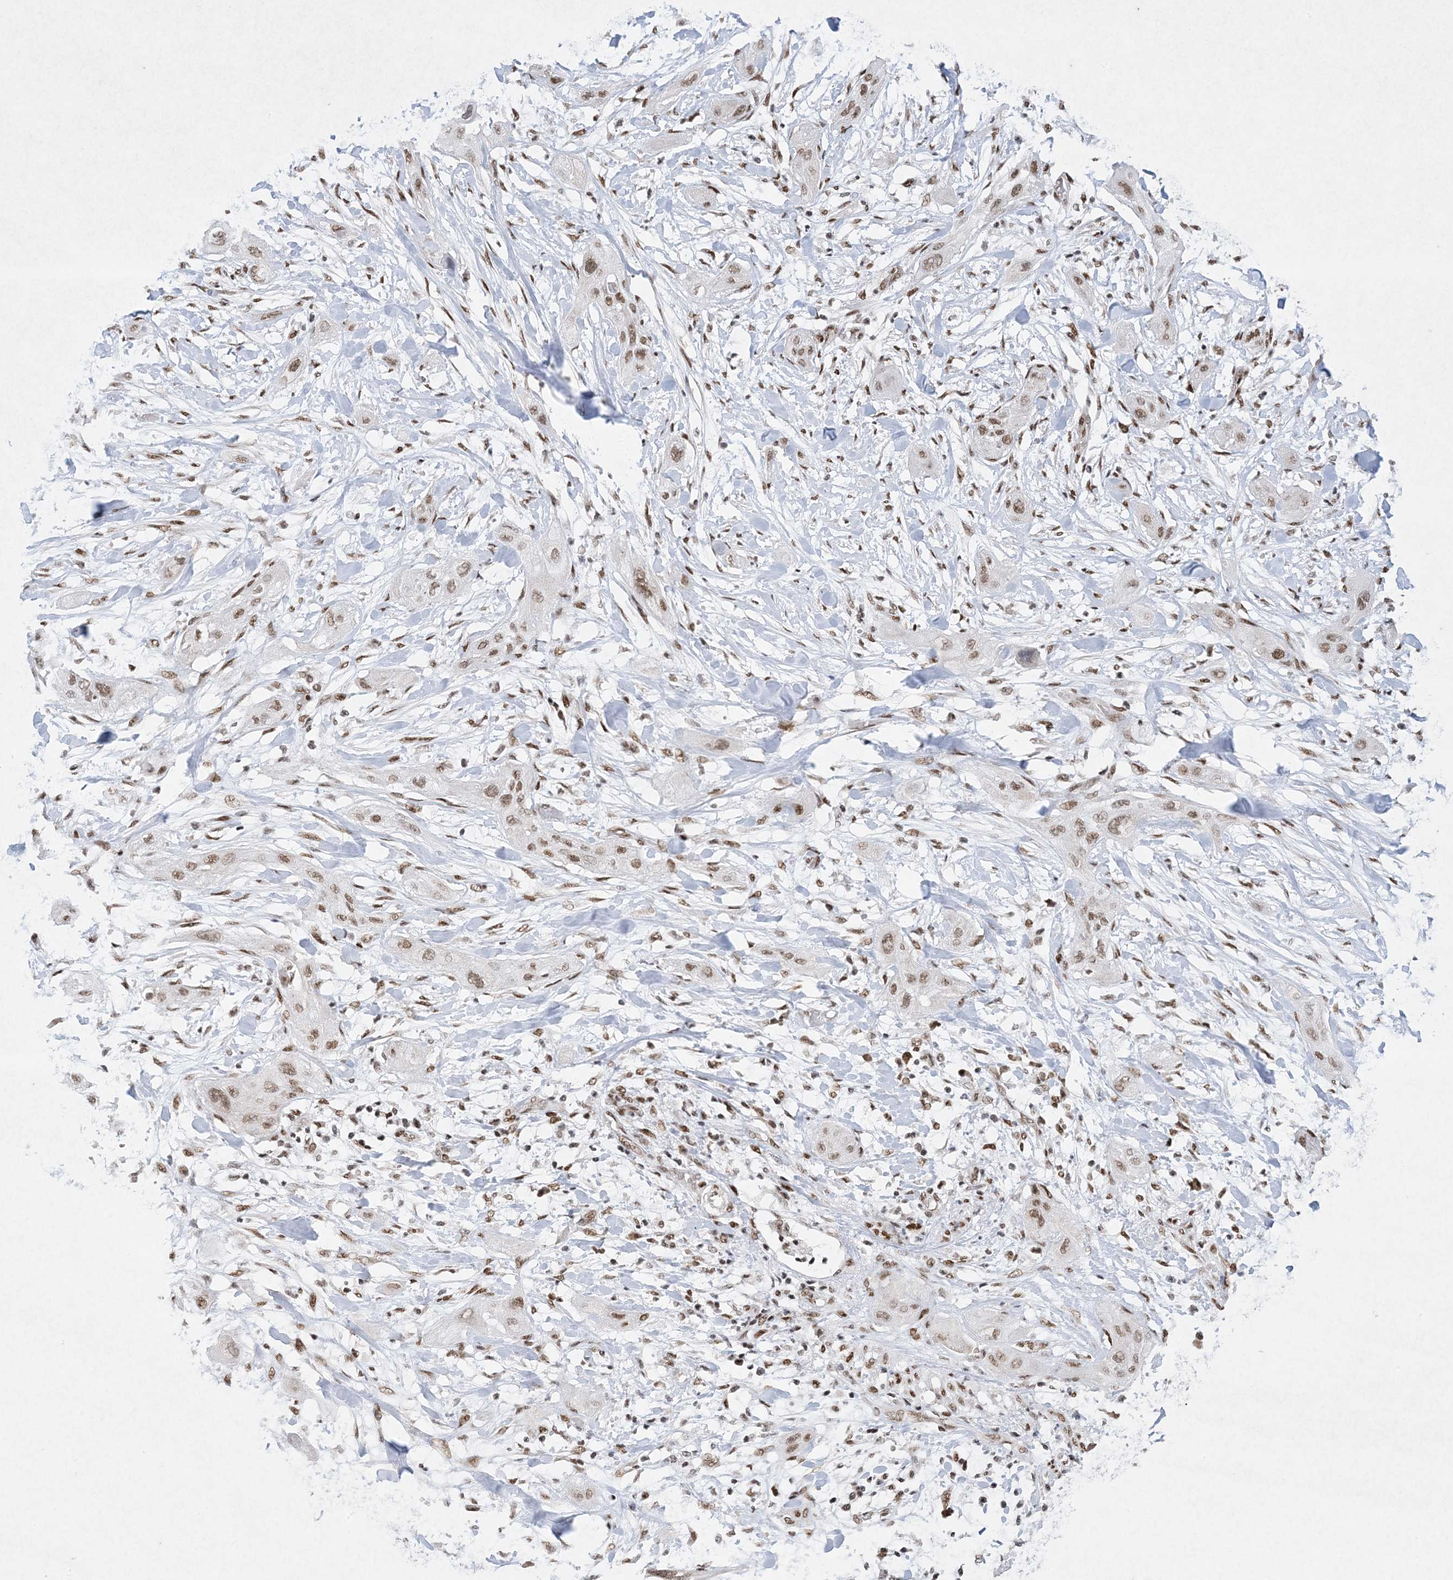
{"staining": {"intensity": "moderate", "quantity": ">75%", "location": "nuclear"}, "tissue": "lung cancer", "cell_type": "Tumor cells", "image_type": "cancer", "snomed": [{"axis": "morphology", "description": "Squamous cell carcinoma, NOS"}, {"axis": "topography", "description": "Lung"}], "caption": "Lung cancer (squamous cell carcinoma) stained with a brown dye reveals moderate nuclear positive staining in approximately >75% of tumor cells.", "gene": "PKNOX2", "patient": {"sex": "female", "age": 47}}